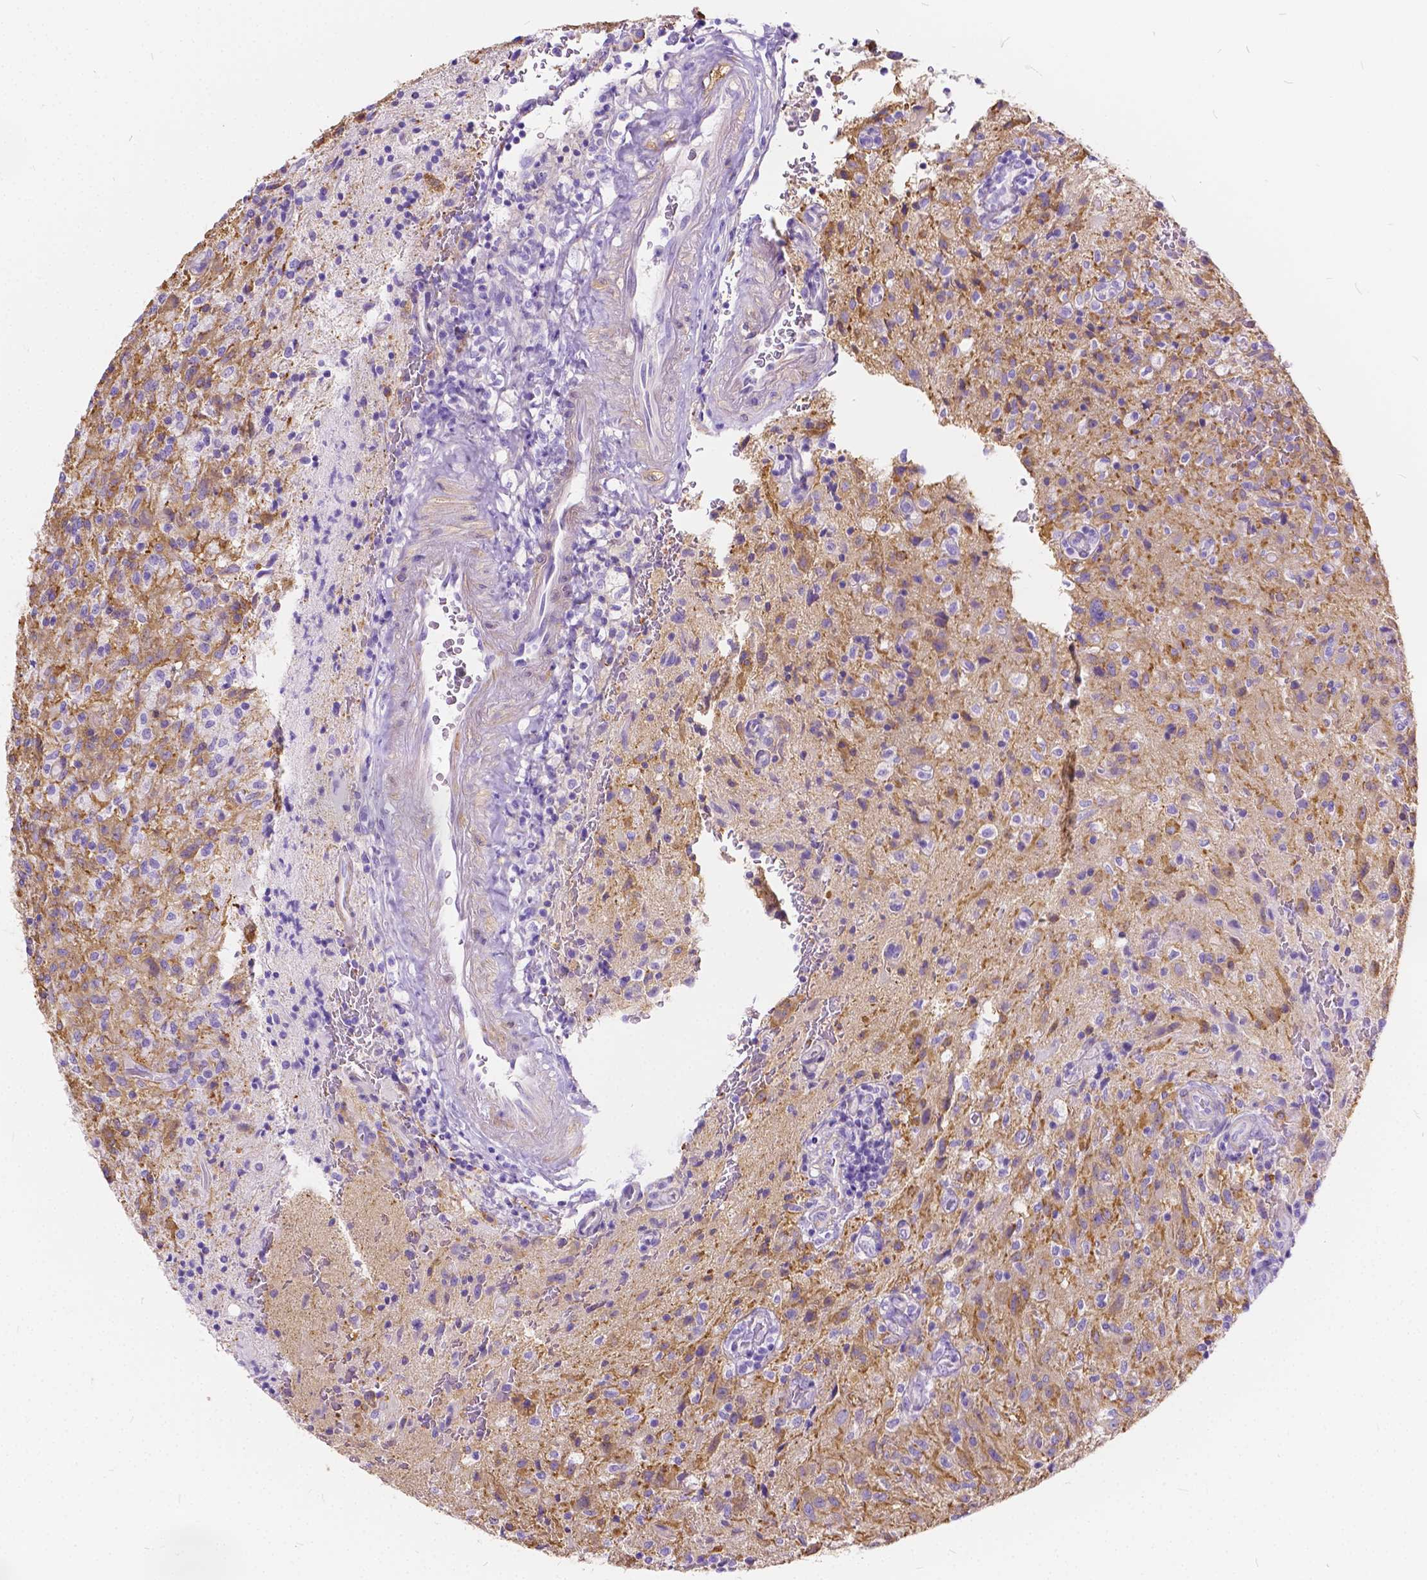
{"staining": {"intensity": "negative", "quantity": "none", "location": "none"}, "tissue": "glioma", "cell_type": "Tumor cells", "image_type": "cancer", "snomed": [{"axis": "morphology", "description": "Glioma, malignant, High grade"}, {"axis": "topography", "description": "Brain"}], "caption": "This is an IHC photomicrograph of glioma. There is no positivity in tumor cells.", "gene": "CHRM1", "patient": {"sex": "male", "age": 68}}